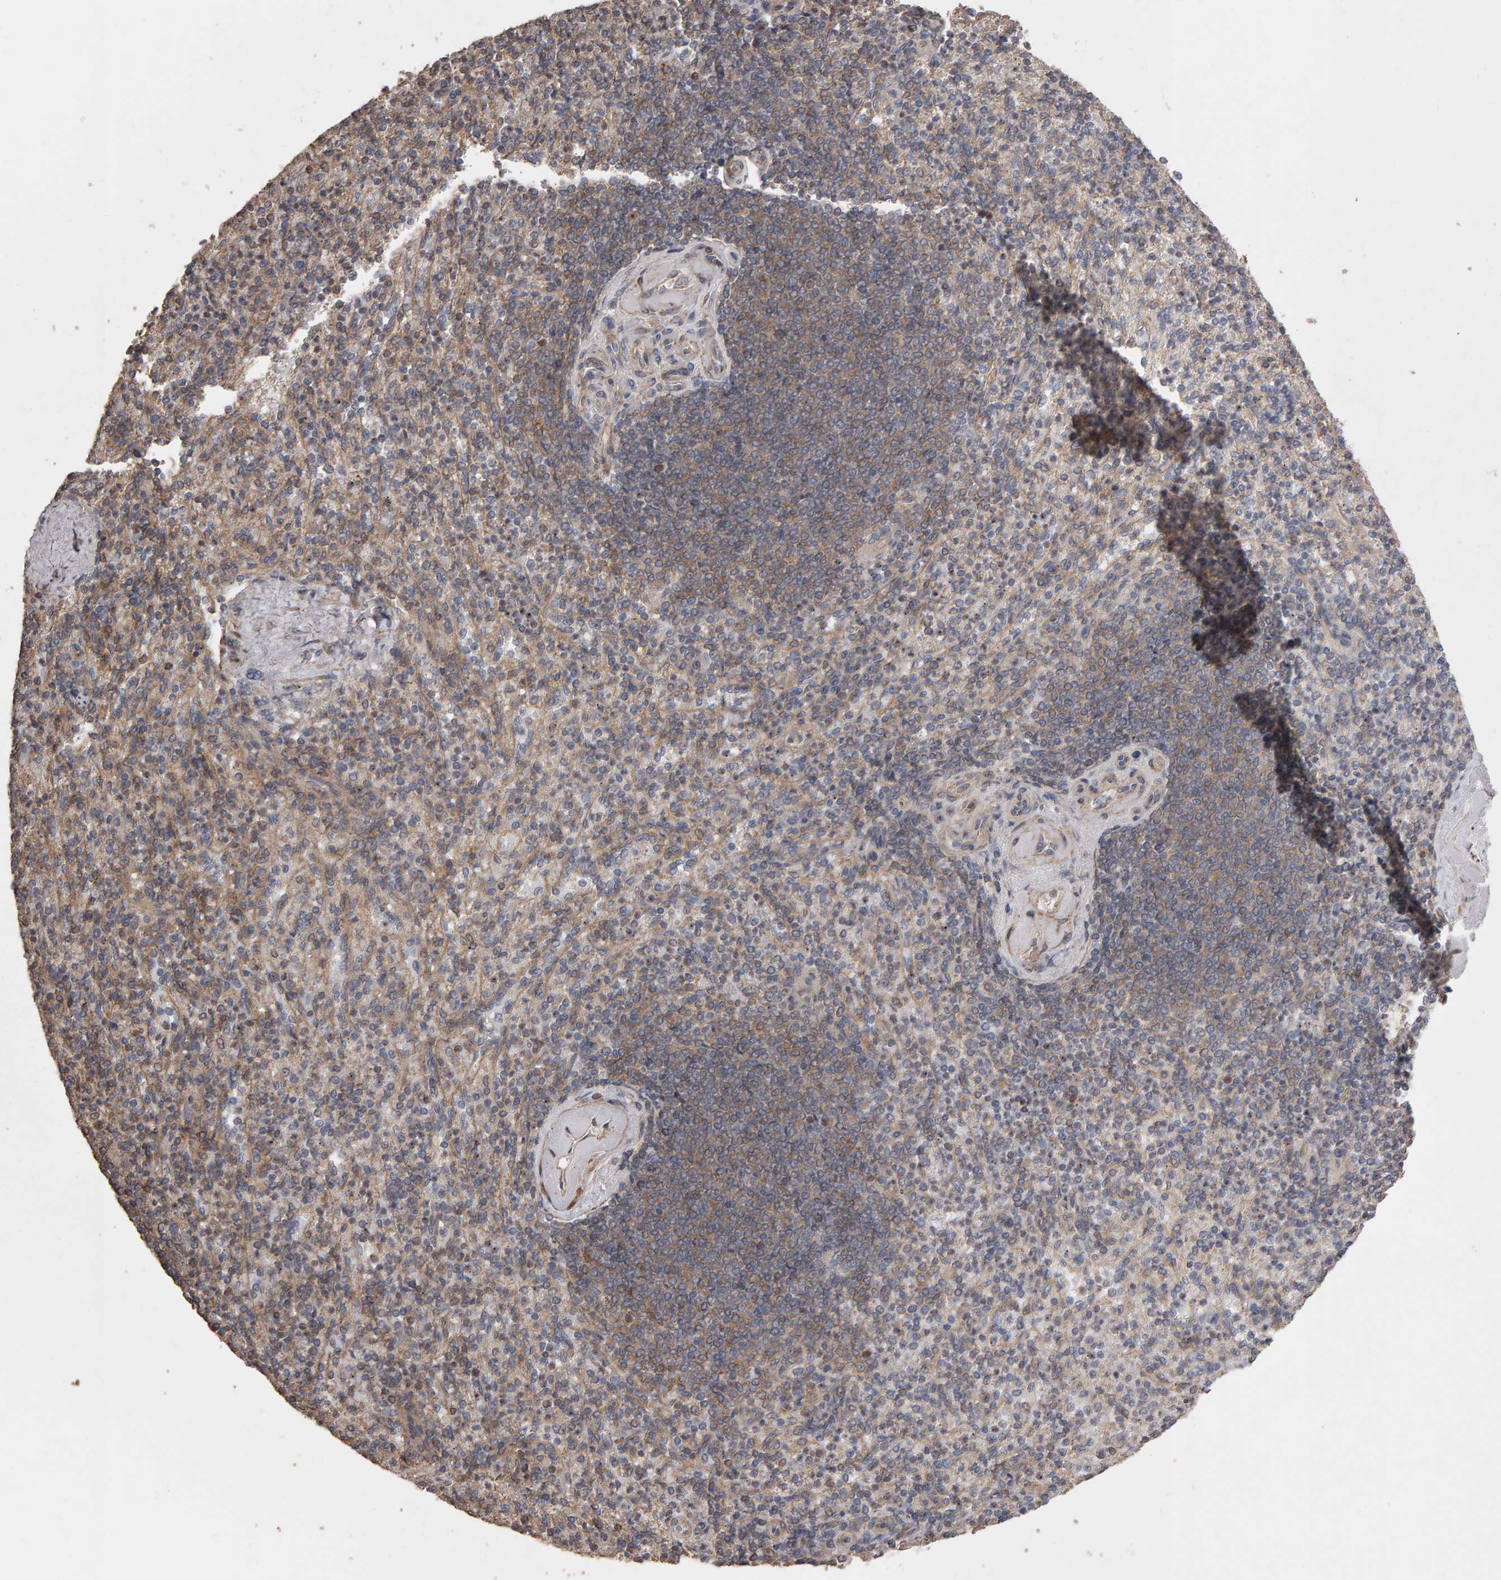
{"staining": {"intensity": "weak", "quantity": "25%-75%", "location": "cytoplasmic/membranous"}, "tissue": "spleen", "cell_type": "Cells in red pulp", "image_type": "normal", "snomed": [{"axis": "morphology", "description": "Normal tissue, NOS"}, {"axis": "topography", "description": "Spleen"}], "caption": "Weak cytoplasmic/membranous protein positivity is present in about 25%-75% of cells in red pulp in spleen. The staining is performed using DAB brown chromogen to label protein expression. The nuclei are counter-stained blue using hematoxylin.", "gene": "SCRIB", "patient": {"sex": "female", "age": 74}}